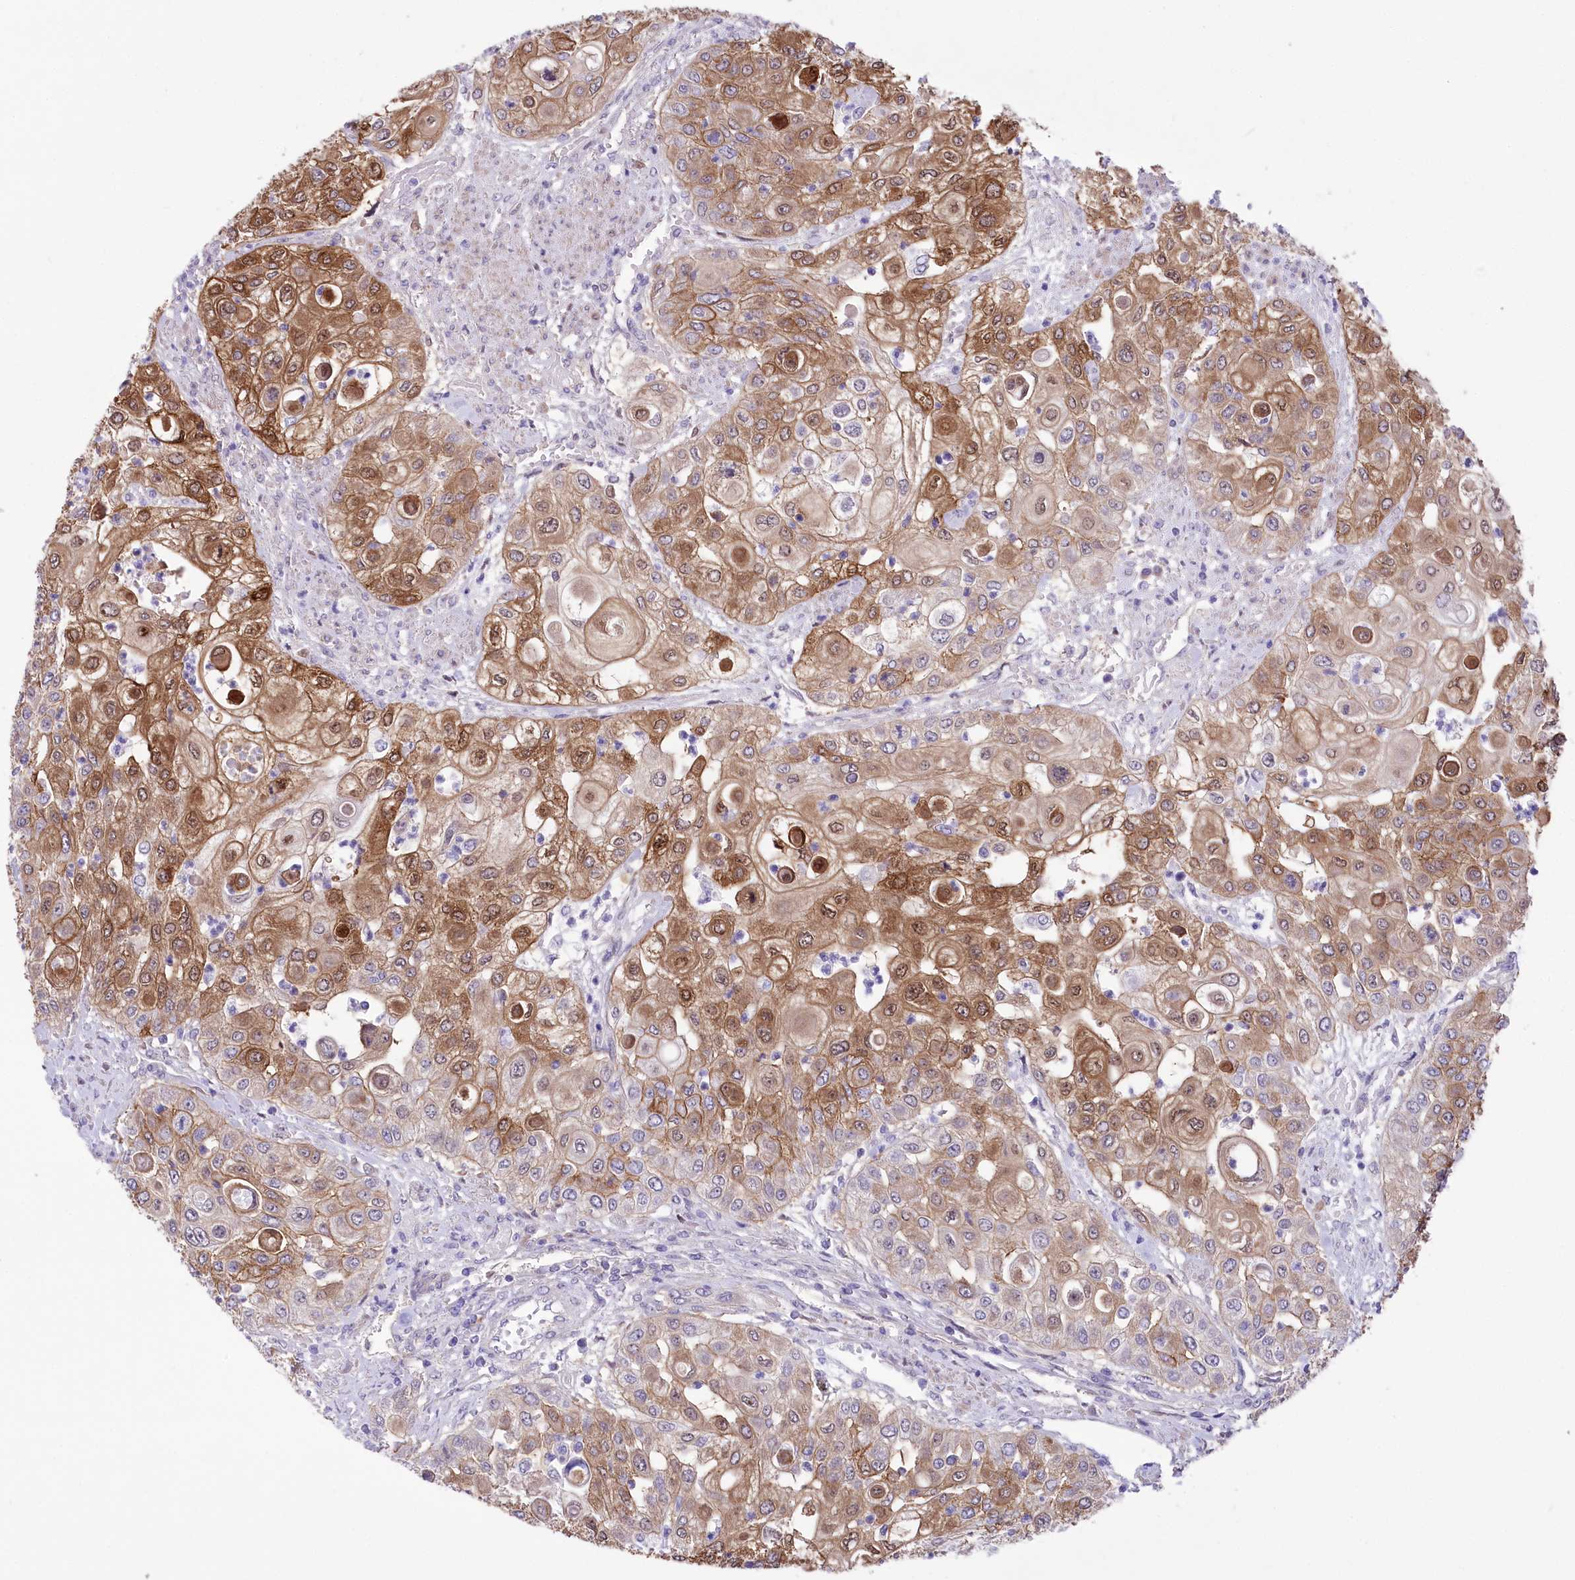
{"staining": {"intensity": "moderate", "quantity": ">75%", "location": "cytoplasmic/membranous,nuclear"}, "tissue": "urothelial cancer", "cell_type": "Tumor cells", "image_type": "cancer", "snomed": [{"axis": "morphology", "description": "Urothelial carcinoma, High grade"}, {"axis": "topography", "description": "Urinary bladder"}], "caption": "A photomicrograph of human urothelial carcinoma (high-grade) stained for a protein shows moderate cytoplasmic/membranous and nuclear brown staining in tumor cells.", "gene": "CEP164", "patient": {"sex": "female", "age": 79}}